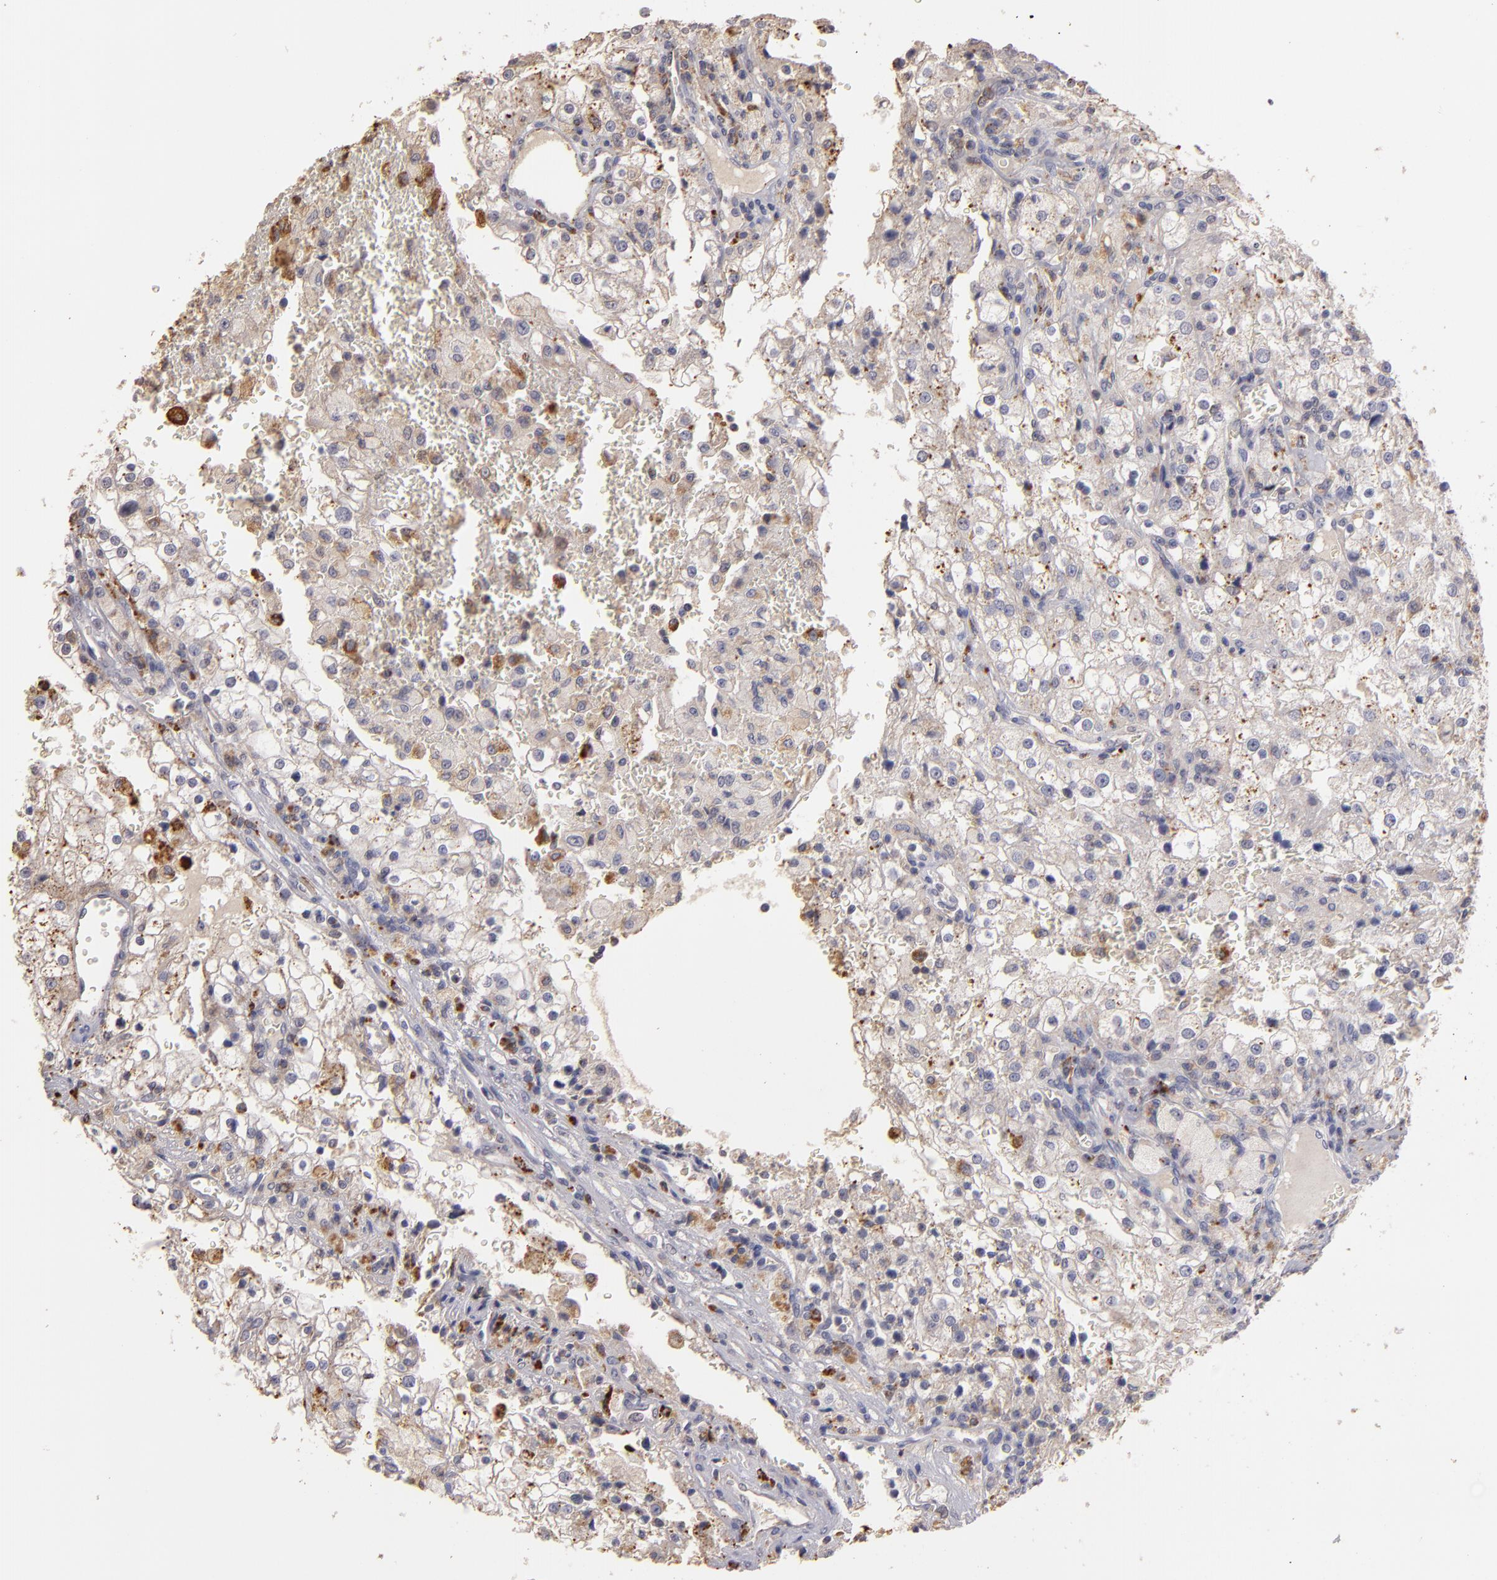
{"staining": {"intensity": "weak", "quantity": ">75%", "location": "cytoplasmic/membranous"}, "tissue": "renal cancer", "cell_type": "Tumor cells", "image_type": "cancer", "snomed": [{"axis": "morphology", "description": "Adenocarcinoma, NOS"}, {"axis": "topography", "description": "Kidney"}], "caption": "Immunohistochemical staining of human renal adenocarcinoma shows weak cytoplasmic/membranous protein expression in approximately >75% of tumor cells.", "gene": "TRAF1", "patient": {"sex": "female", "age": 74}}